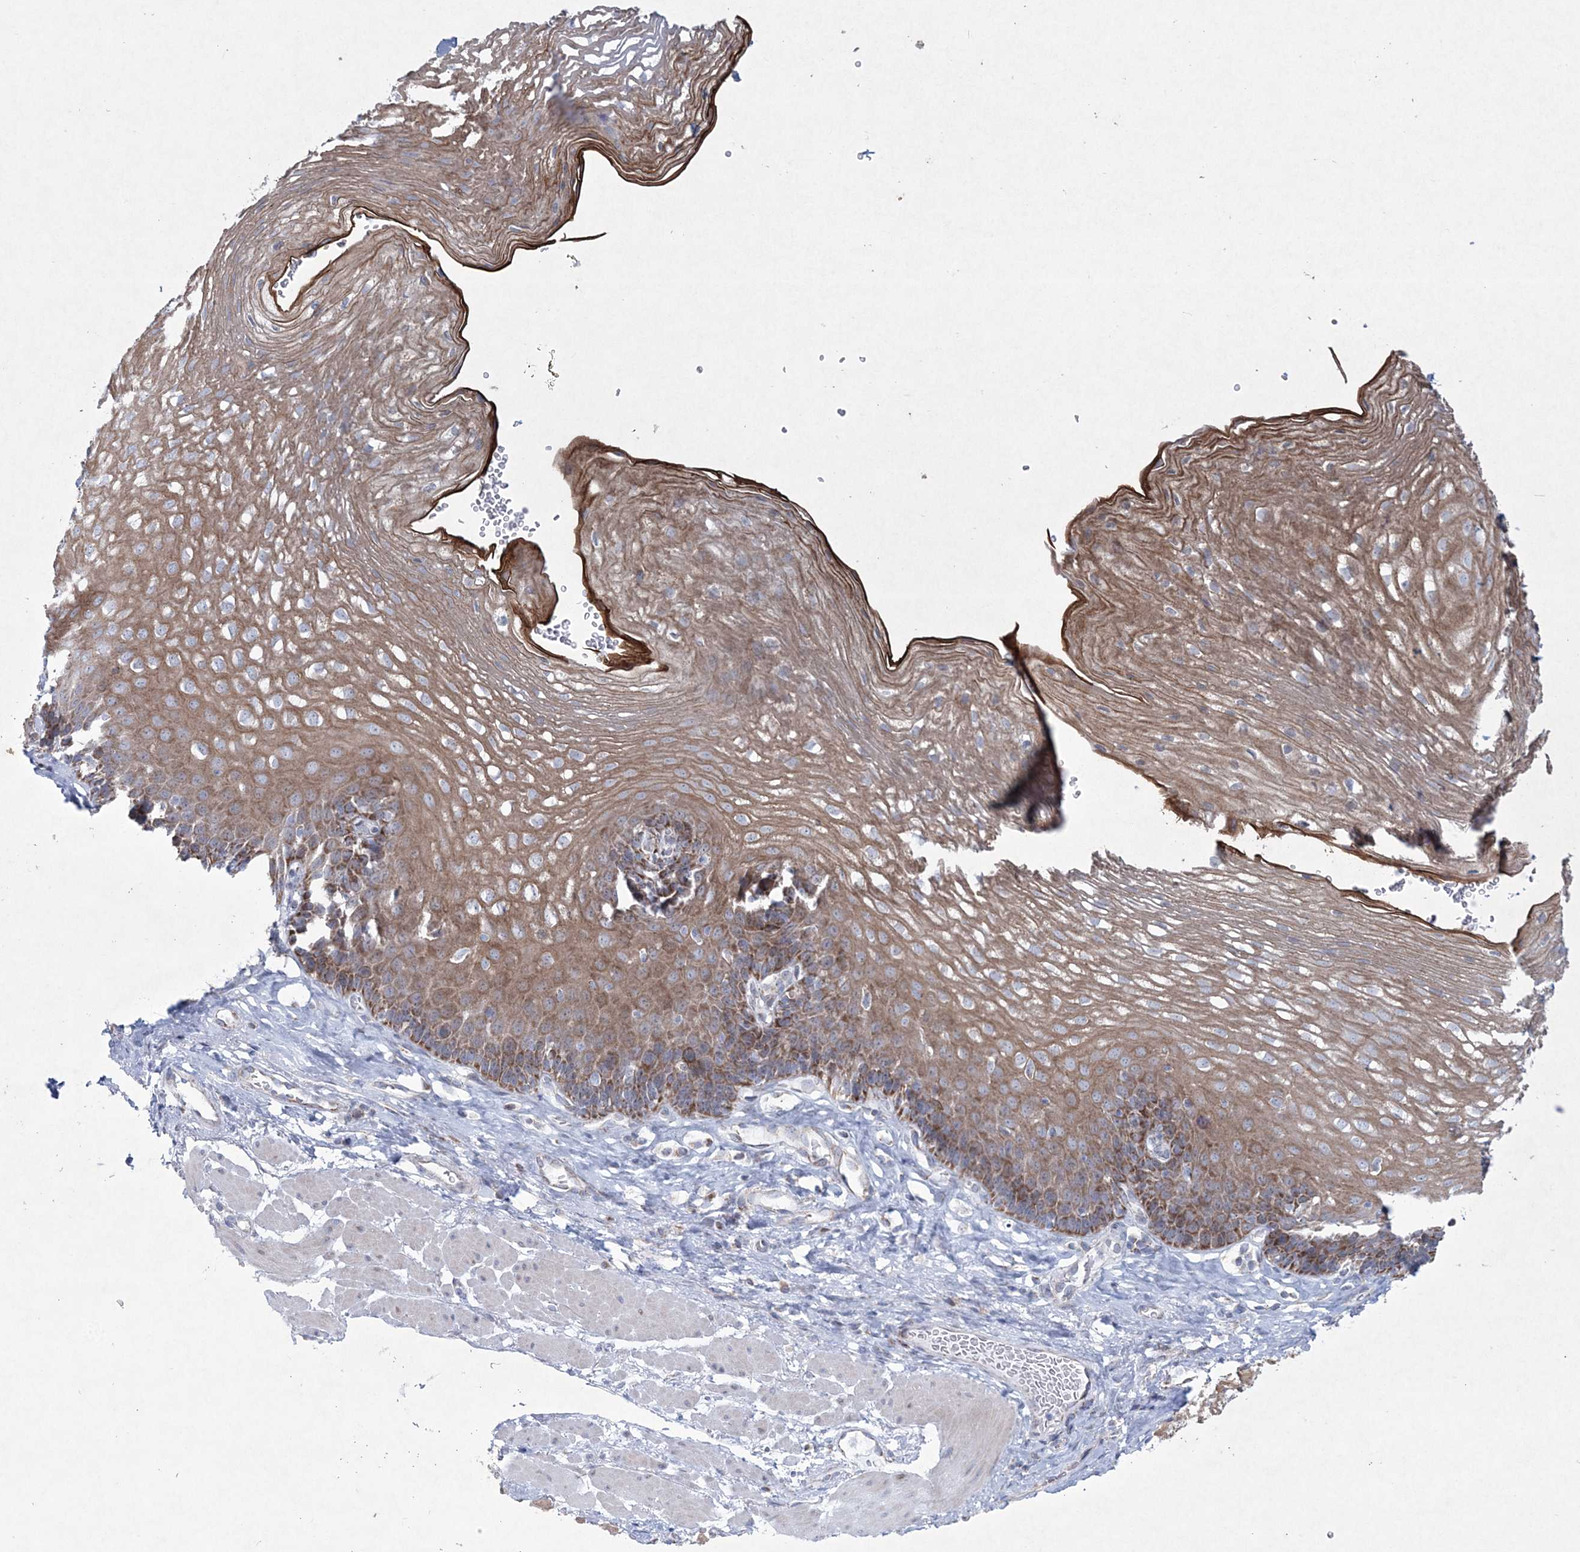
{"staining": {"intensity": "moderate", "quantity": ">75%", "location": "cytoplasmic/membranous"}, "tissue": "esophagus", "cell_type": "Squamous epithelial cells", "image_type": "normal", "snomed": [{"axis": "morphology", "description": "Normal tissue, NOS"}, {"axis": "topography", "description": "Esophagus"}], "caption": "Benign esophagus was stained to show a protein in brown. There is medium levels of moderate cytoplasmic/membranous expression in about >75% of squamous epithelial cells. (DAB (3,3'-diaminobenzidine) = brown stain, brightfield microscopy at high magnification).", "gene": "CES4A", "patient": {"sex": "female", "age": 66}}